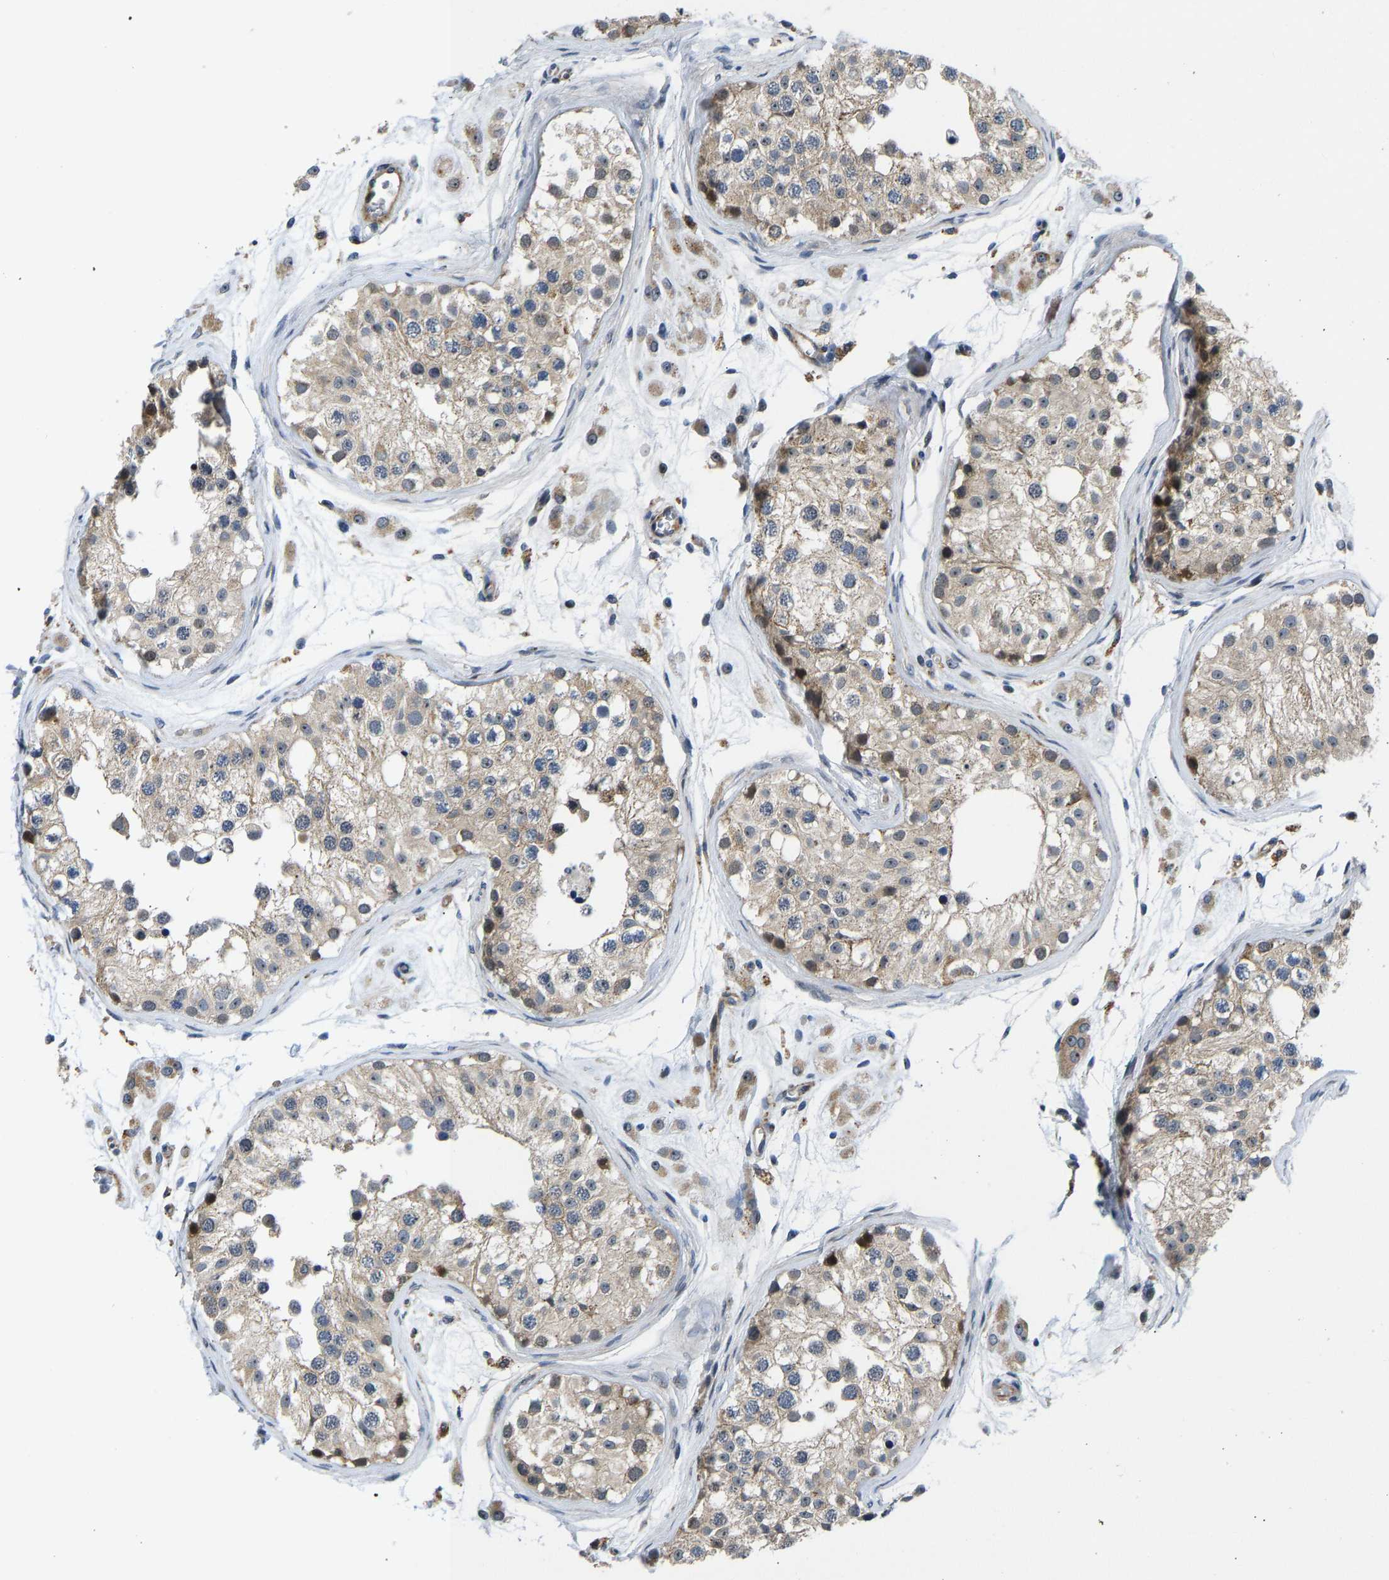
{"staining": {"intensity": "moderate", "quantity": ">75%", "location": "cytoplasmic/membranous,nuclear"}, "tissue": "testis", "cell_type": "Cells in seminiferous ducts", "image_type": "normal", "snomed": [{"axis": "morphology", "description": "Normal tissue, NOS"}, {"axis": "morphology", "description": "Adenocarcinoma, metastatic, NOS"}, {"axis": "topography", "description": "Testis"}], "caption": "Protein analysis of normal testis displays moderate cytoplasmic/membranous,nuclear expression in approximately >75% of cells in seminiferous ducts. (DAB = brown stain, brightfield microscopy at high magnification).", "gene": "RESF1", "patient": {"sex": "male", "age": 26}}